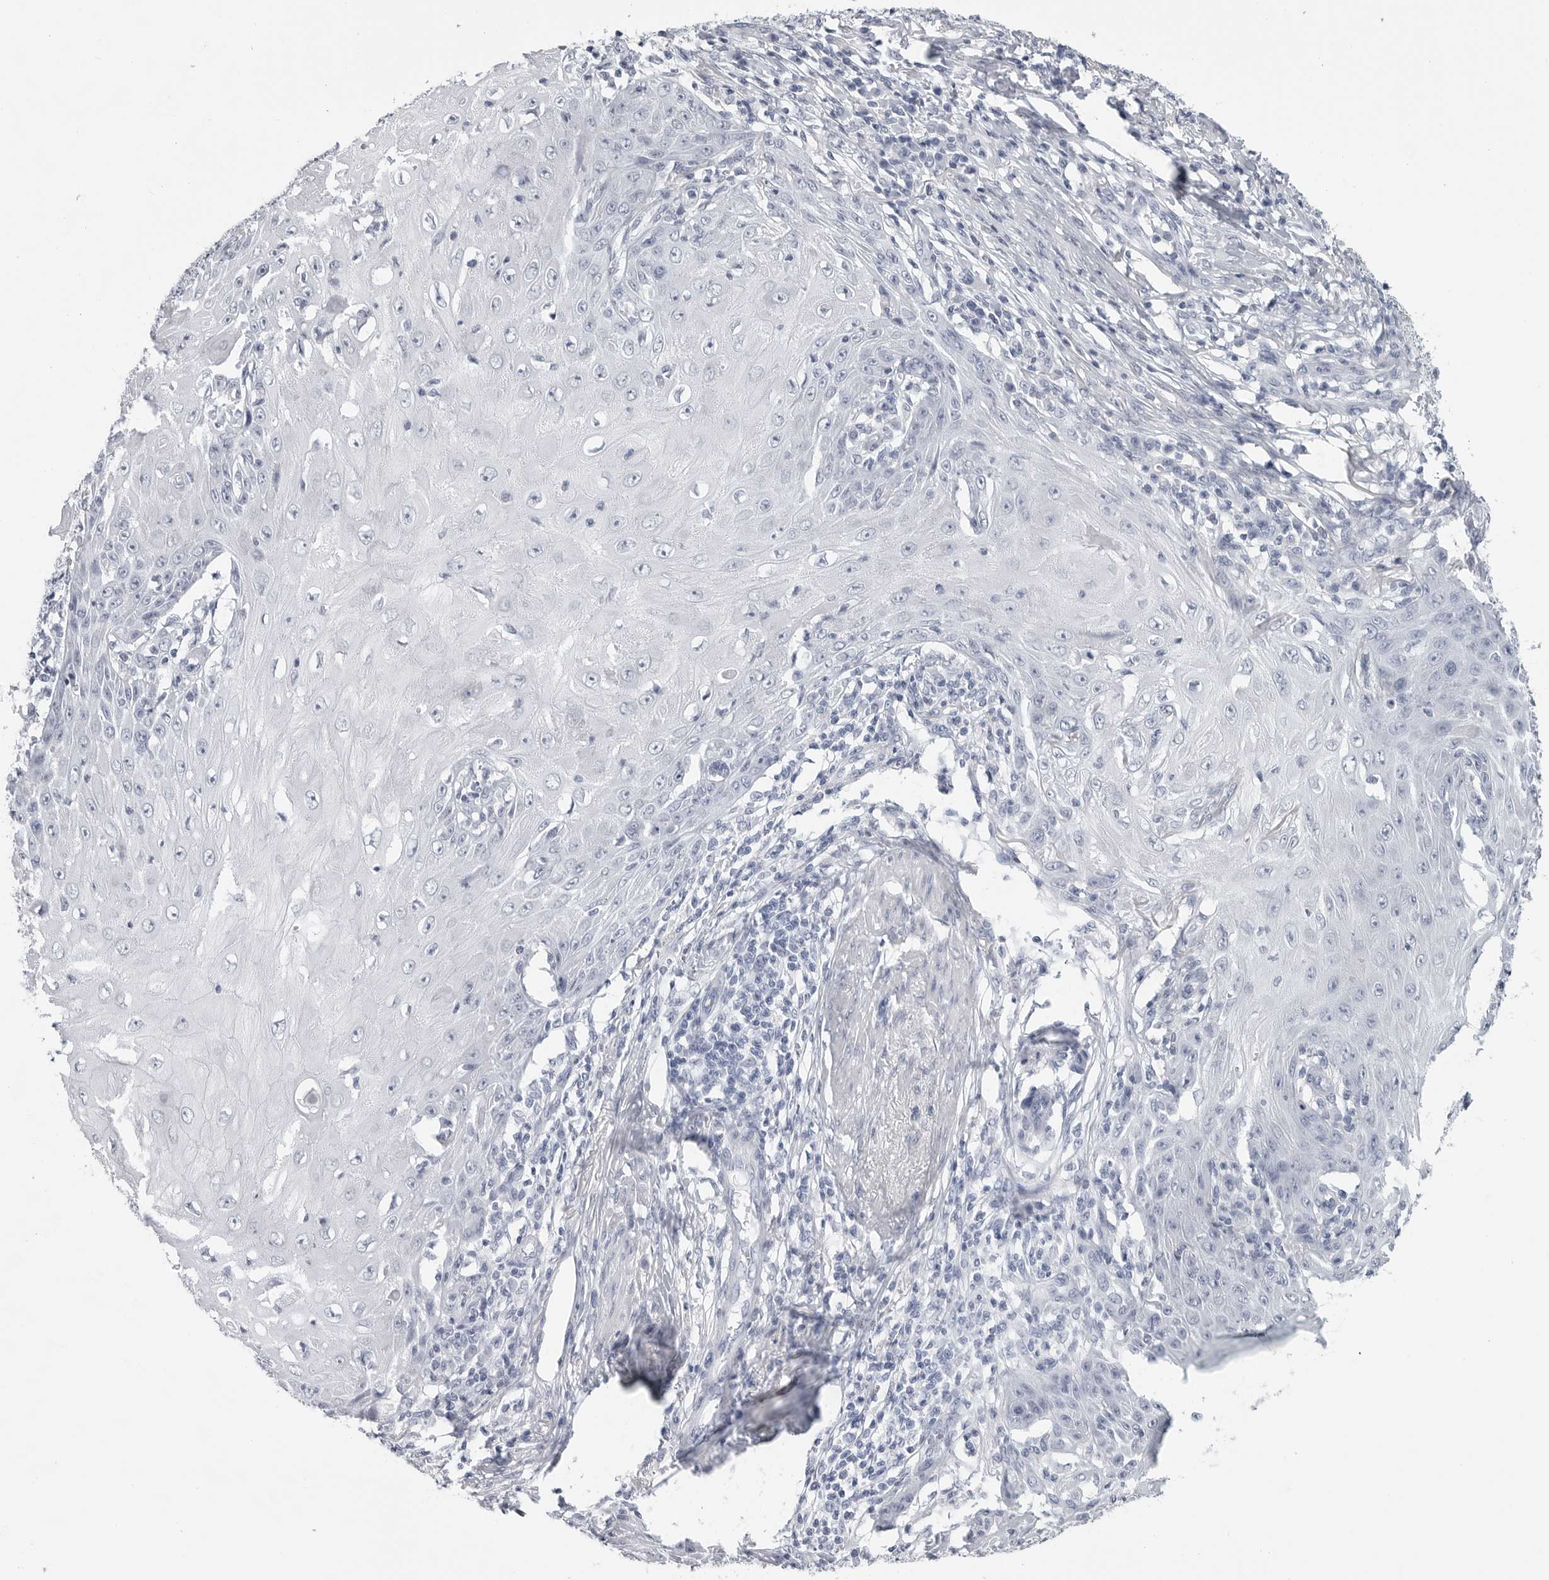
{"staining": {"intensity": "negative", "quantity": "none", "location": "none"}, "tissue": "skin cancer", "cell_type": "Tumor cells", "image_type": "cancer", "snomed": [{"axis": "morphology", "description": "Squamous cell carcinoma, NOS"}, {"axis": "topography", "description": "Skin"}], "caption": "IHC of skin squamous cell carcinoma exhibits no expression in tumor cells. (Brightfield microscopy of DAB (3,3'-diaminobenzidine) IHC at high magnification).", "gene": "CSH1", "patient": {"sex": "female", "age": 73}}